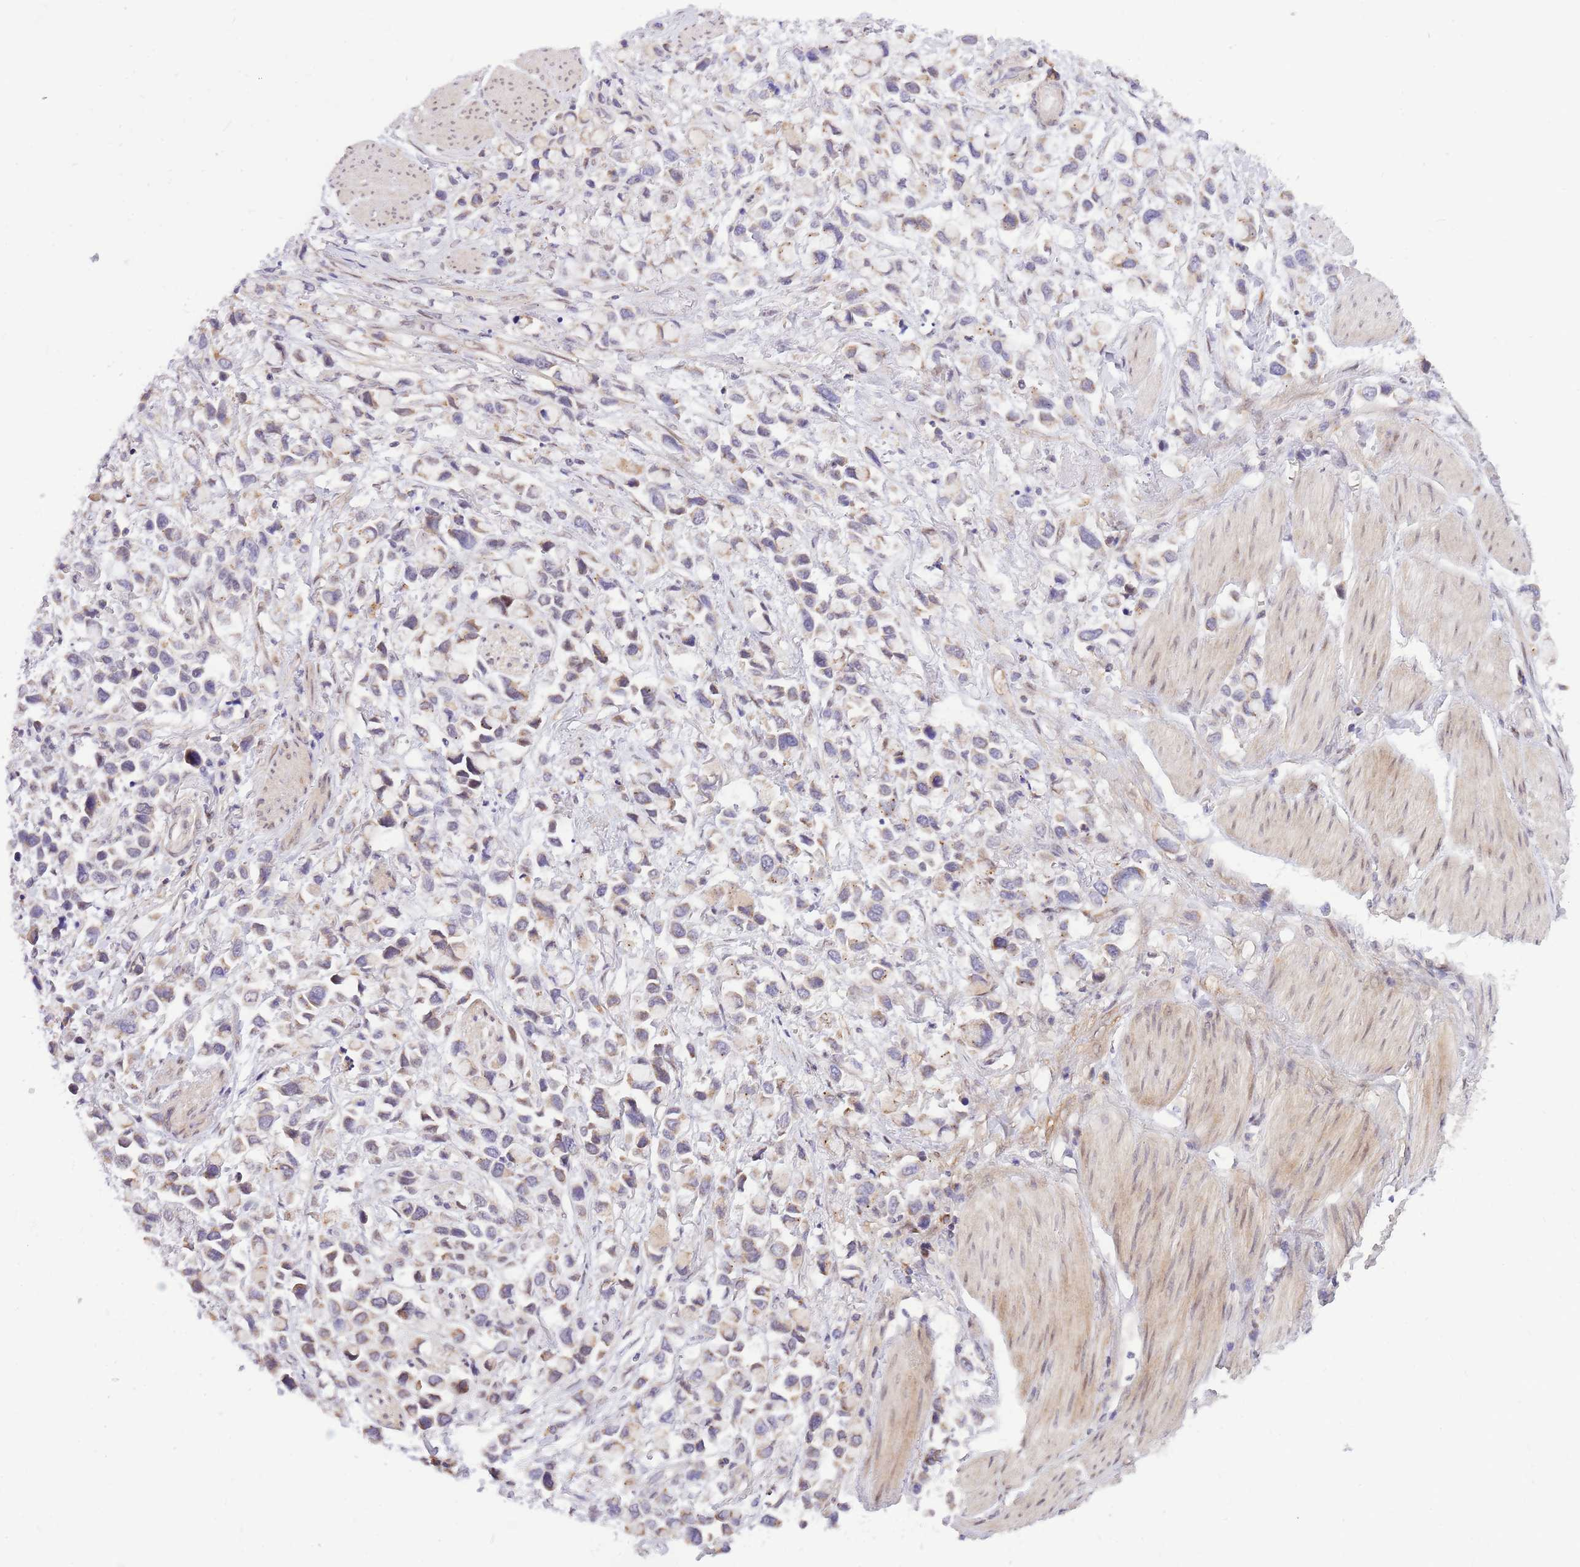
{"staining": {"intensity": "negative", "quantity": "none", "location": "none"}, "tissue": "stomach cancer", "cell_type": "Tumor cells", "image_type": "cancer", "snomed": [{"axis": "morphology", "description": "Adenocarcinoma, NOS"}, {"axis": "topography", "description": "Stomach"}], "caption": "Immunohistochemistry of stomach adenocarcinoma displays no positivity in tumor cells.", "gene": "MINDY2", "patient": {"sex": "female", "age": 81}}